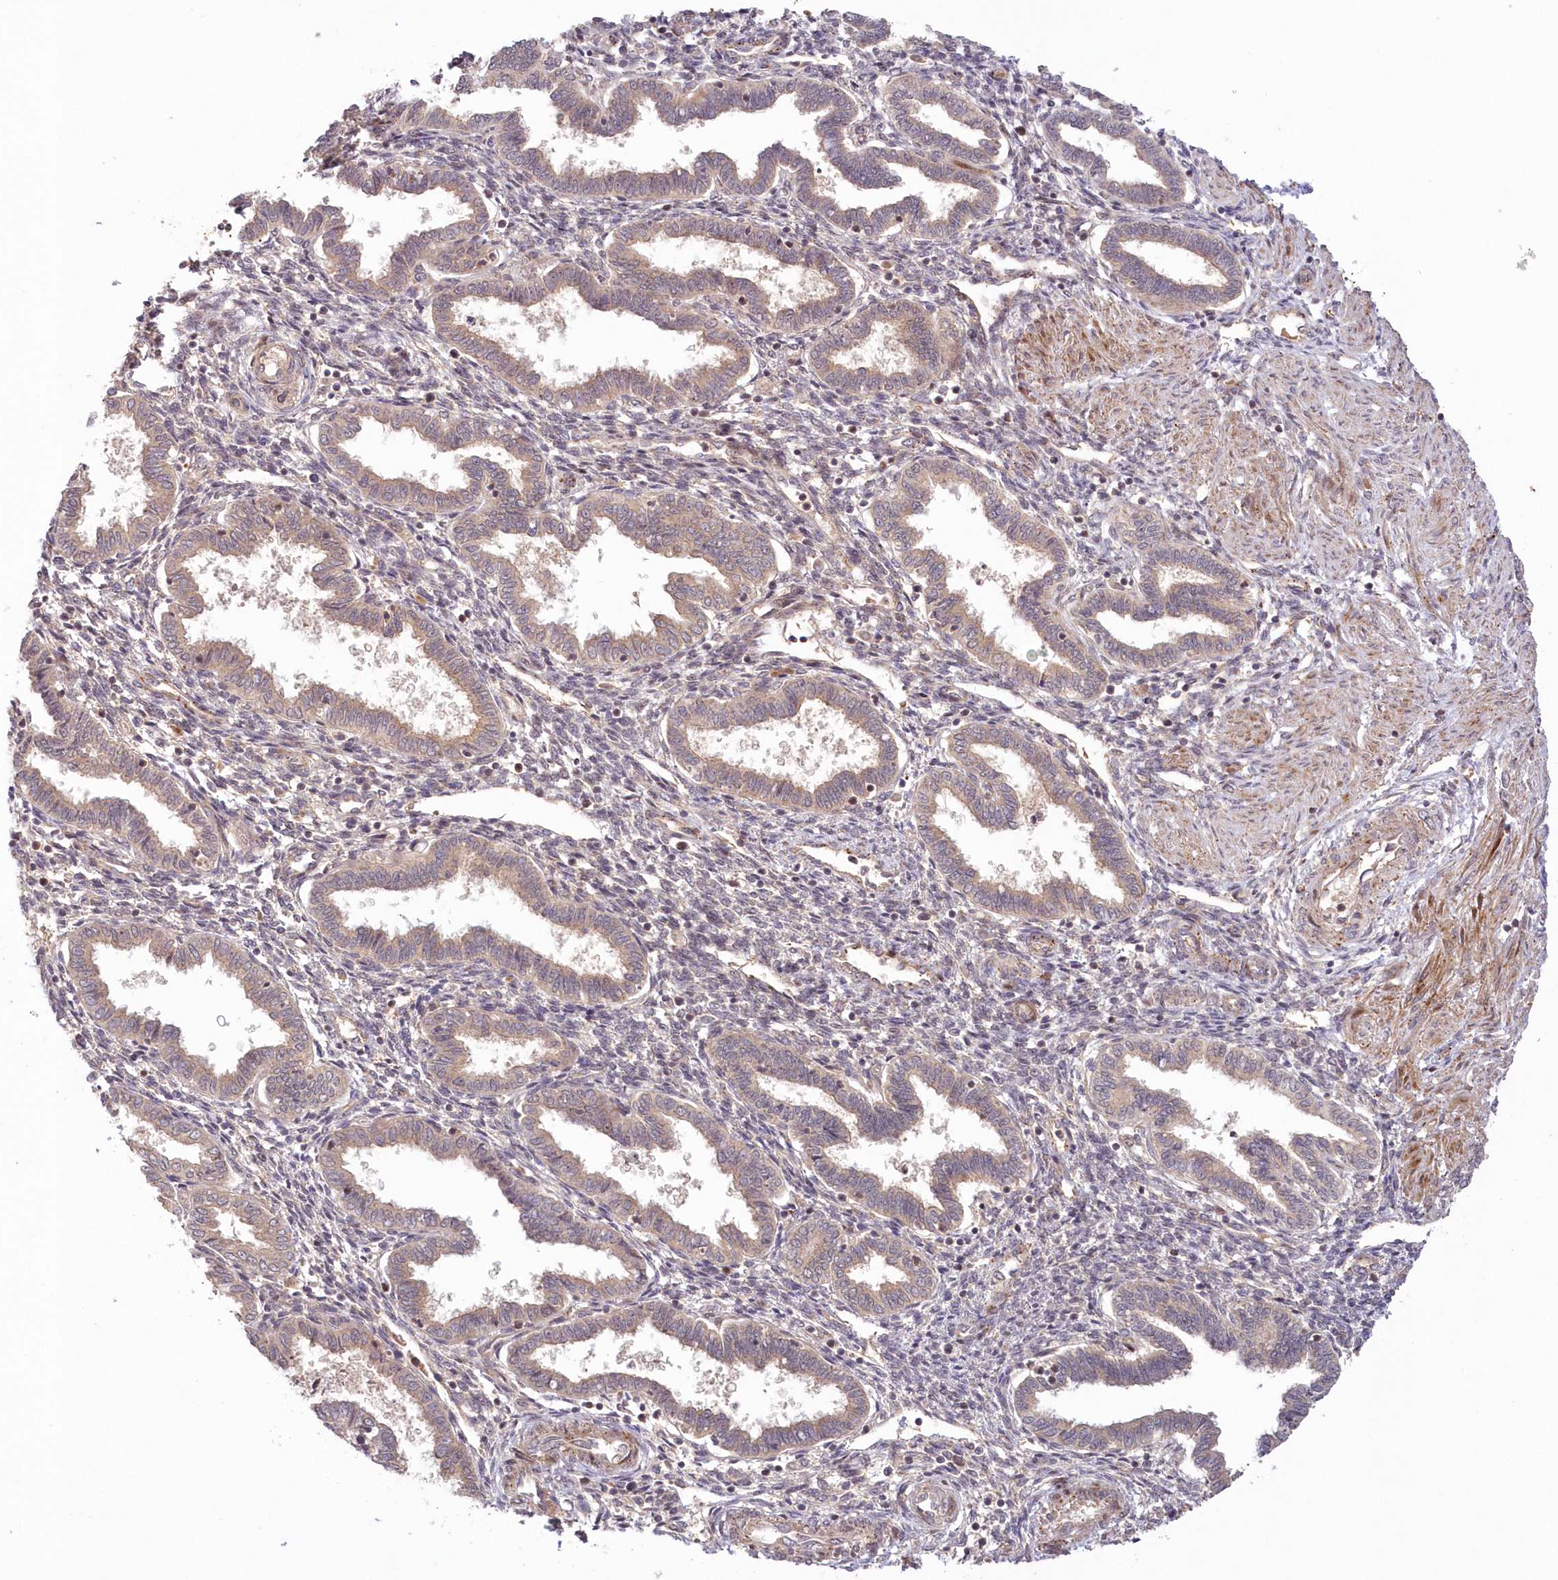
{"staining": {"intensity": "moderate", "quantity": "<25%", "location": "cytoplasmic/membranous,nuclear"}, "tissue": "endometrium", "cell_type": "Cells in endometrial stroma", "image_type": "normal", "snomed": [{"axis": "morphology", "description": "Normal tissue, NOS"}, {"axis": "topography", "description": "Endometrium"}], "caption": "Immunohistochemistry (IHC) (DAB) staining of benign human endometrium demonstrates moderate cytoplasmic/membranous,nuclear protein expression in approximately <25% of cells in endometrial stroma. Nuclei are stained in blue.", "gene": "UBTD2", "patient": {"sex": "female", "age": 33}}